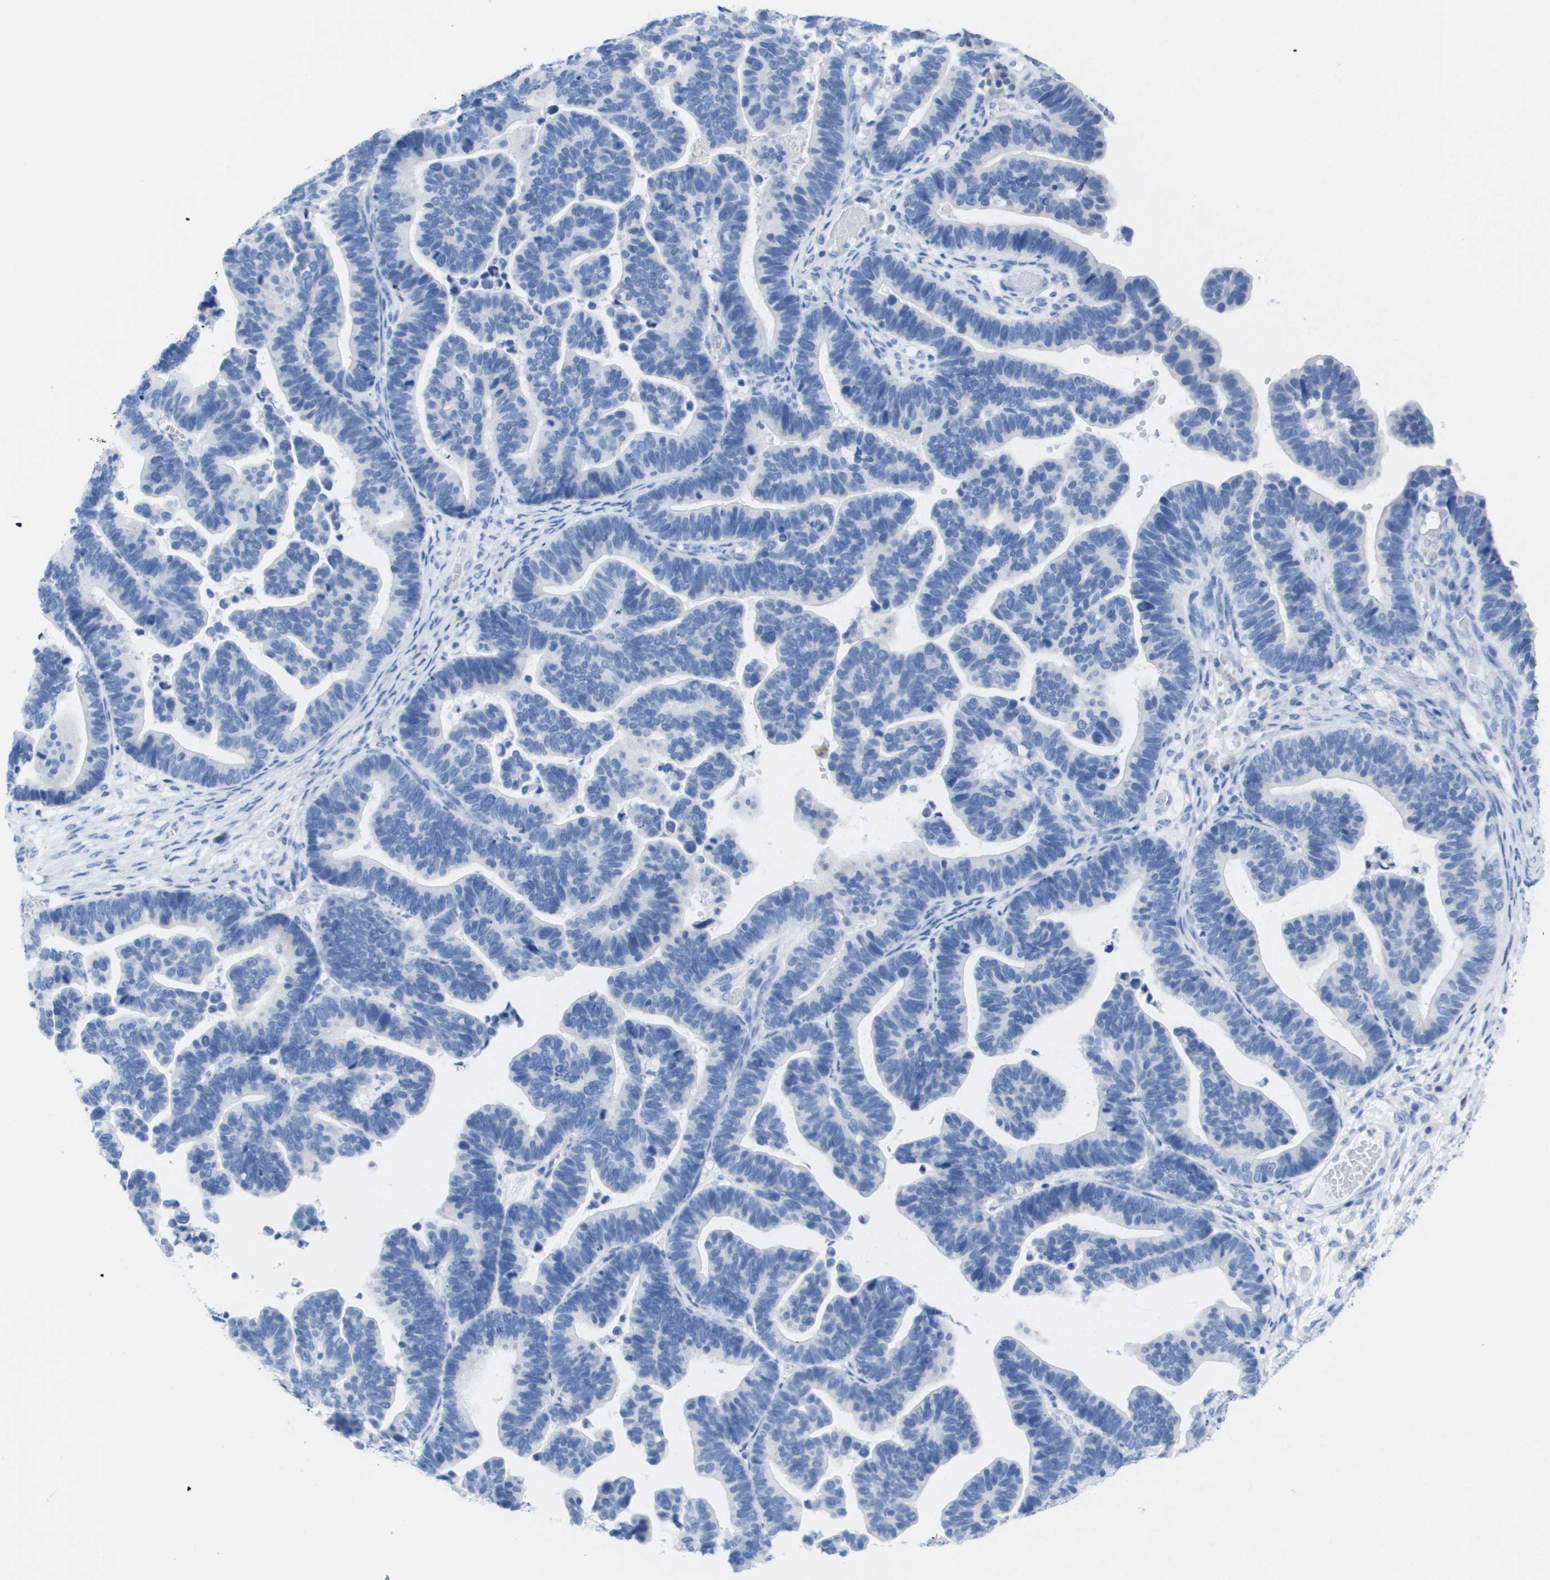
{"staining": {"intensity": "negative", "quantity": "none", "location": "none"}, "tissue": "ovarian cancer", "cell_type": "Tumor cells", "image_type": "cancer", "snomed": [{"axis": "morphology", "description": "Cystadenocarcinoma, serous, NOS"}, {"axis": "topography", "description": "Ovary"}], "caption": "An immunohistochemistry histopathology image of ovarian serous cystadenocarcinoma is shown. There is no staining in tumor cells of ovarian serous cystadenocarcinoma.", "gene": "KCNA3", "patient": {"sex": "female", "age": 56}}